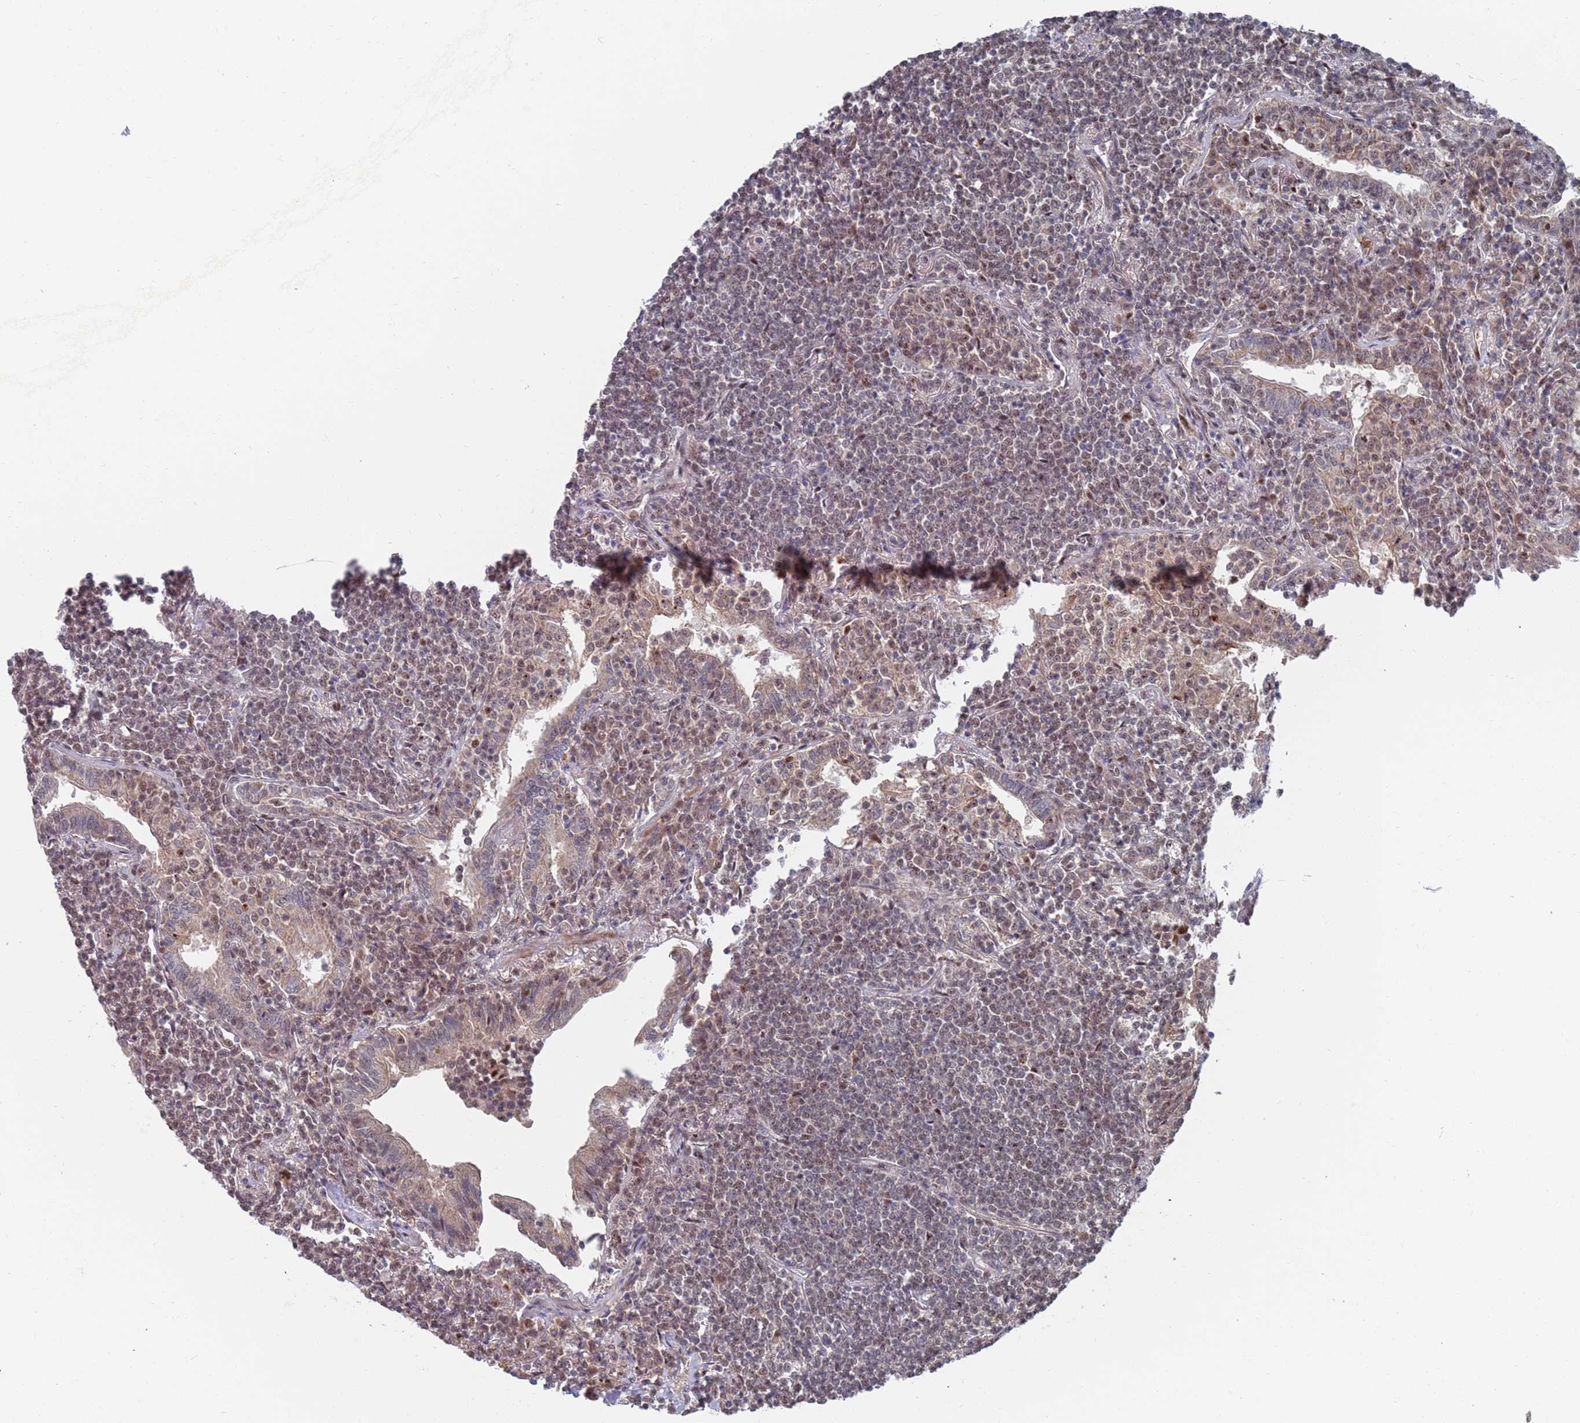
{"staining": {"intensity": "weak", "quantity": ">75%", "location": "nuclear"}, "tissue": "lymphoma", "cell_type": "Tumor cells", "image_type": "cancer", "snomed": [{"axis": "morphology", "description": "Malignant lymphoma, non-Hodgkin's type, Low grade"}, {"axis": "topography", "description": "Lung"}], "caption": "Brown immunohistochemical staining in lymphoma exhibits weak nuclear expression in about >75% of tumor cells.", "gene": "RPP25", "patient": {"sex": "female", "age": 71}}